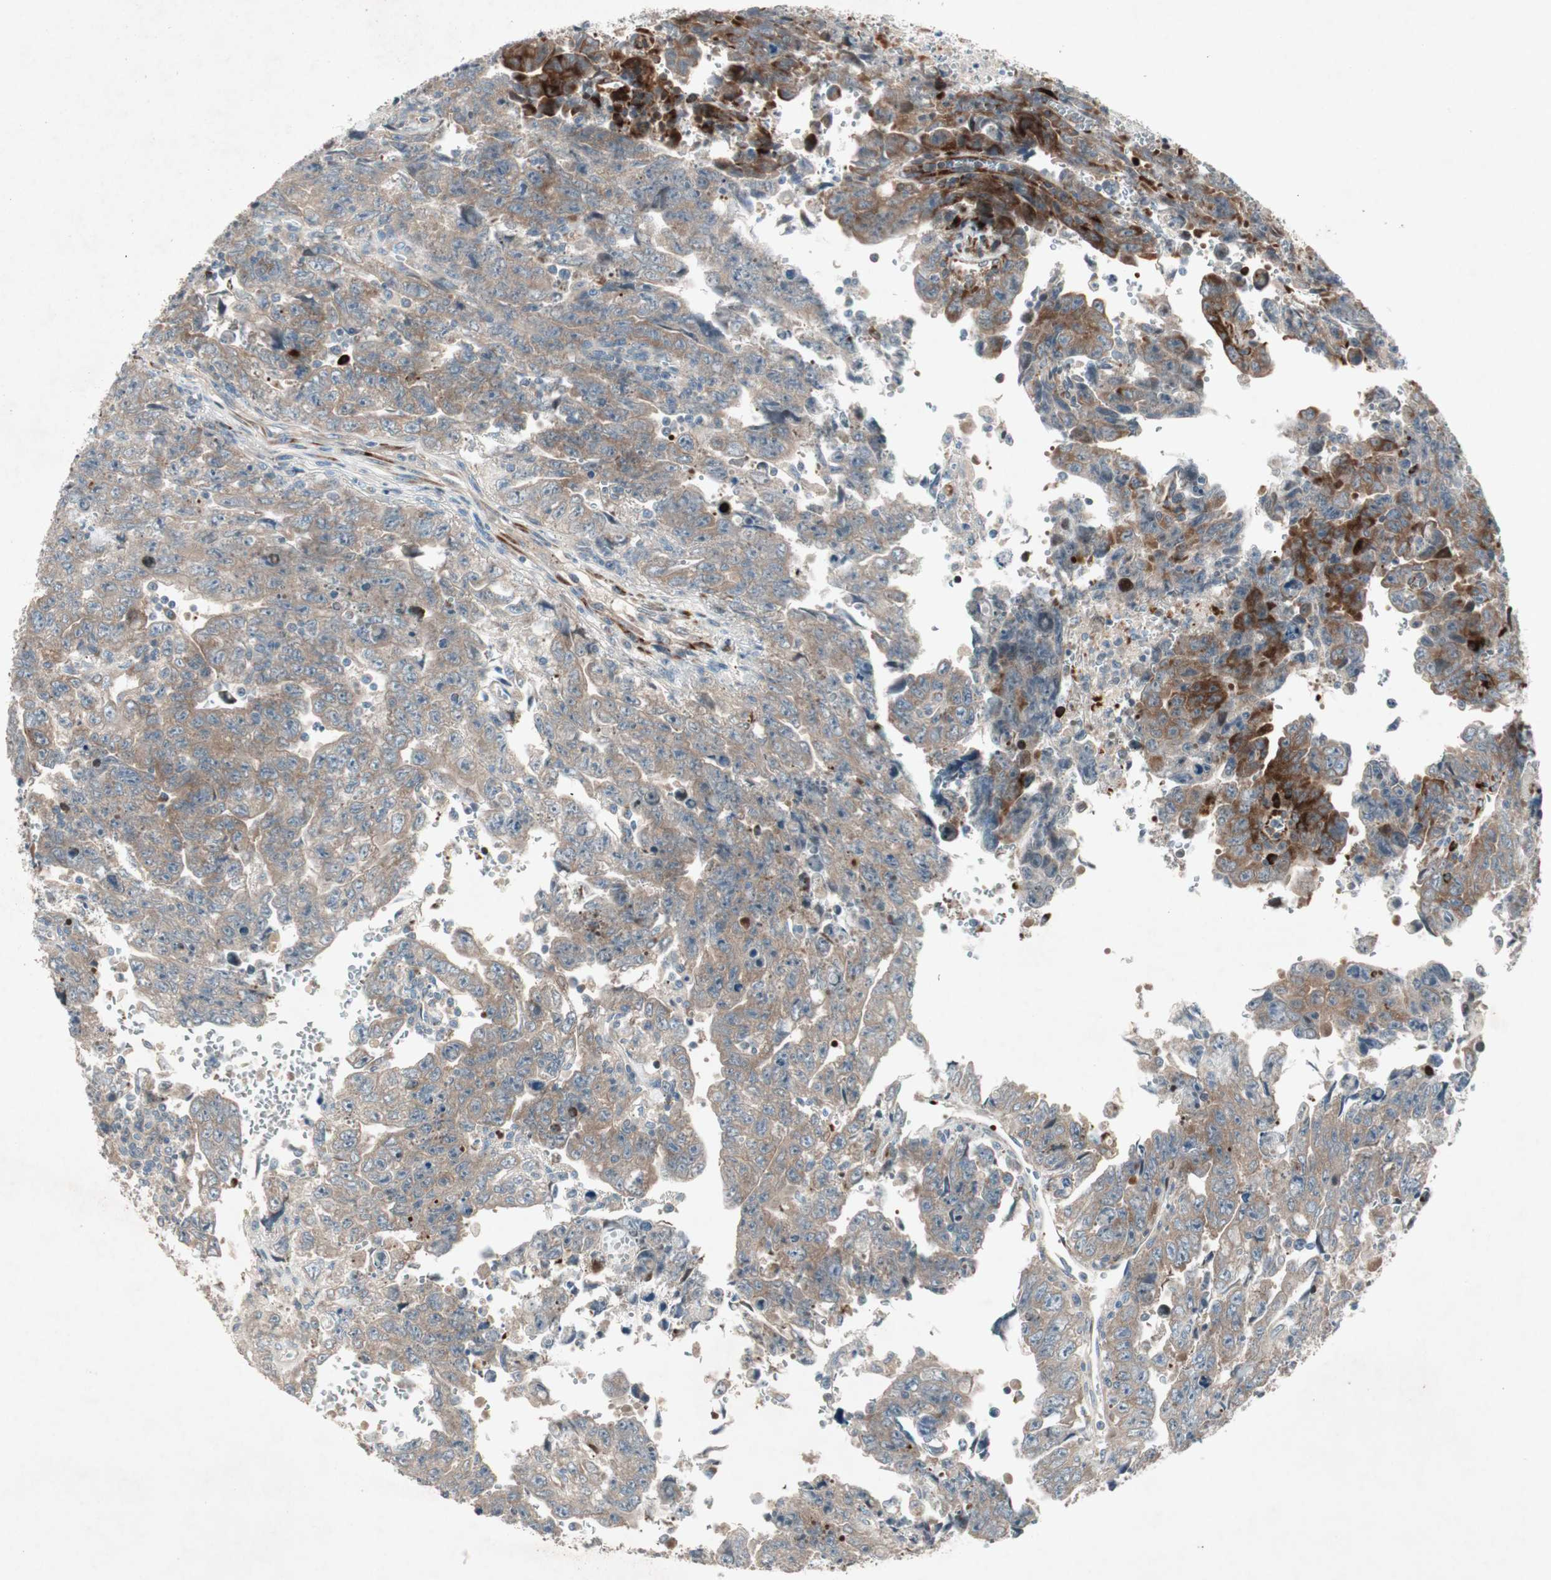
{"staining": {"intensity": "strong", "quantity": ">75%", "location": "cytoplasmic/membranous"}, "tissue": "testis cancer", "cell_type": "Tumor cells", "image_type": "cancer", "snomed": [{"axis": "morphology", "description": "Carcinoma, Embryonal, NOS"}, {"axis": "topography", "description": "Testis"}], "caption": "A photomicrograph showing strong cytoplasmic/membranous staining in about >75% of tumor cells in testis cancer, as visualized by brown immunohistochemical staining.", "gene": "APOO", "patient": {"sex": "male", "age": 28}}